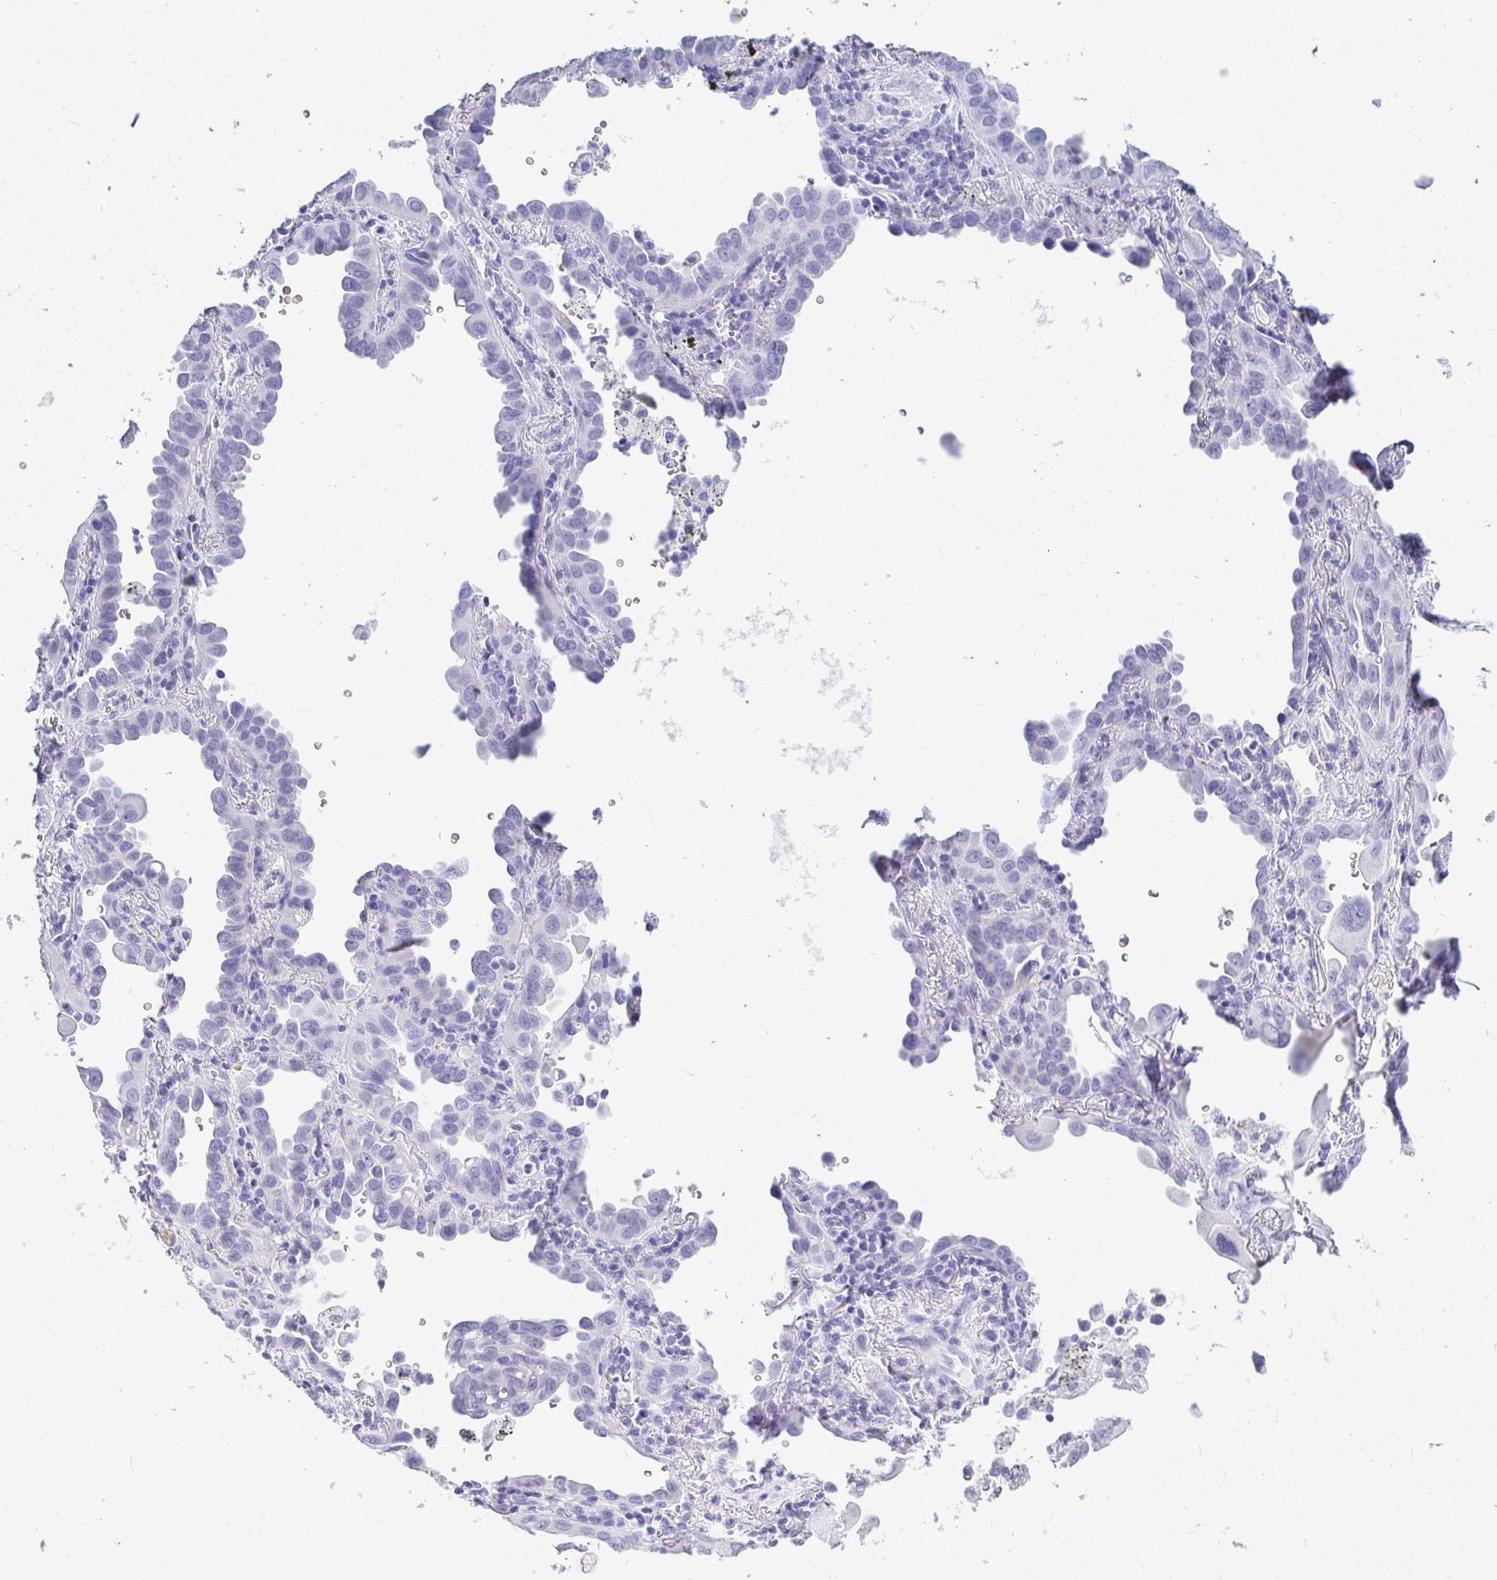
{"staining": {"intensity": "negative", "quantity": "none", "location": "none"}, "tissue": "lung cancer", "cell_type": "Tumor cells", "image_type": "cancer", "snomed": [{"axis": "morphology", "description": "Adenocarcinoma, NOS"}, {"axis": "topography", "description": "Lung"}], "caption": "The image displays no staining of tumor cells in lung cancer.", "gene": "CLGN", "patient": {"sex": "male", "age": 68}}